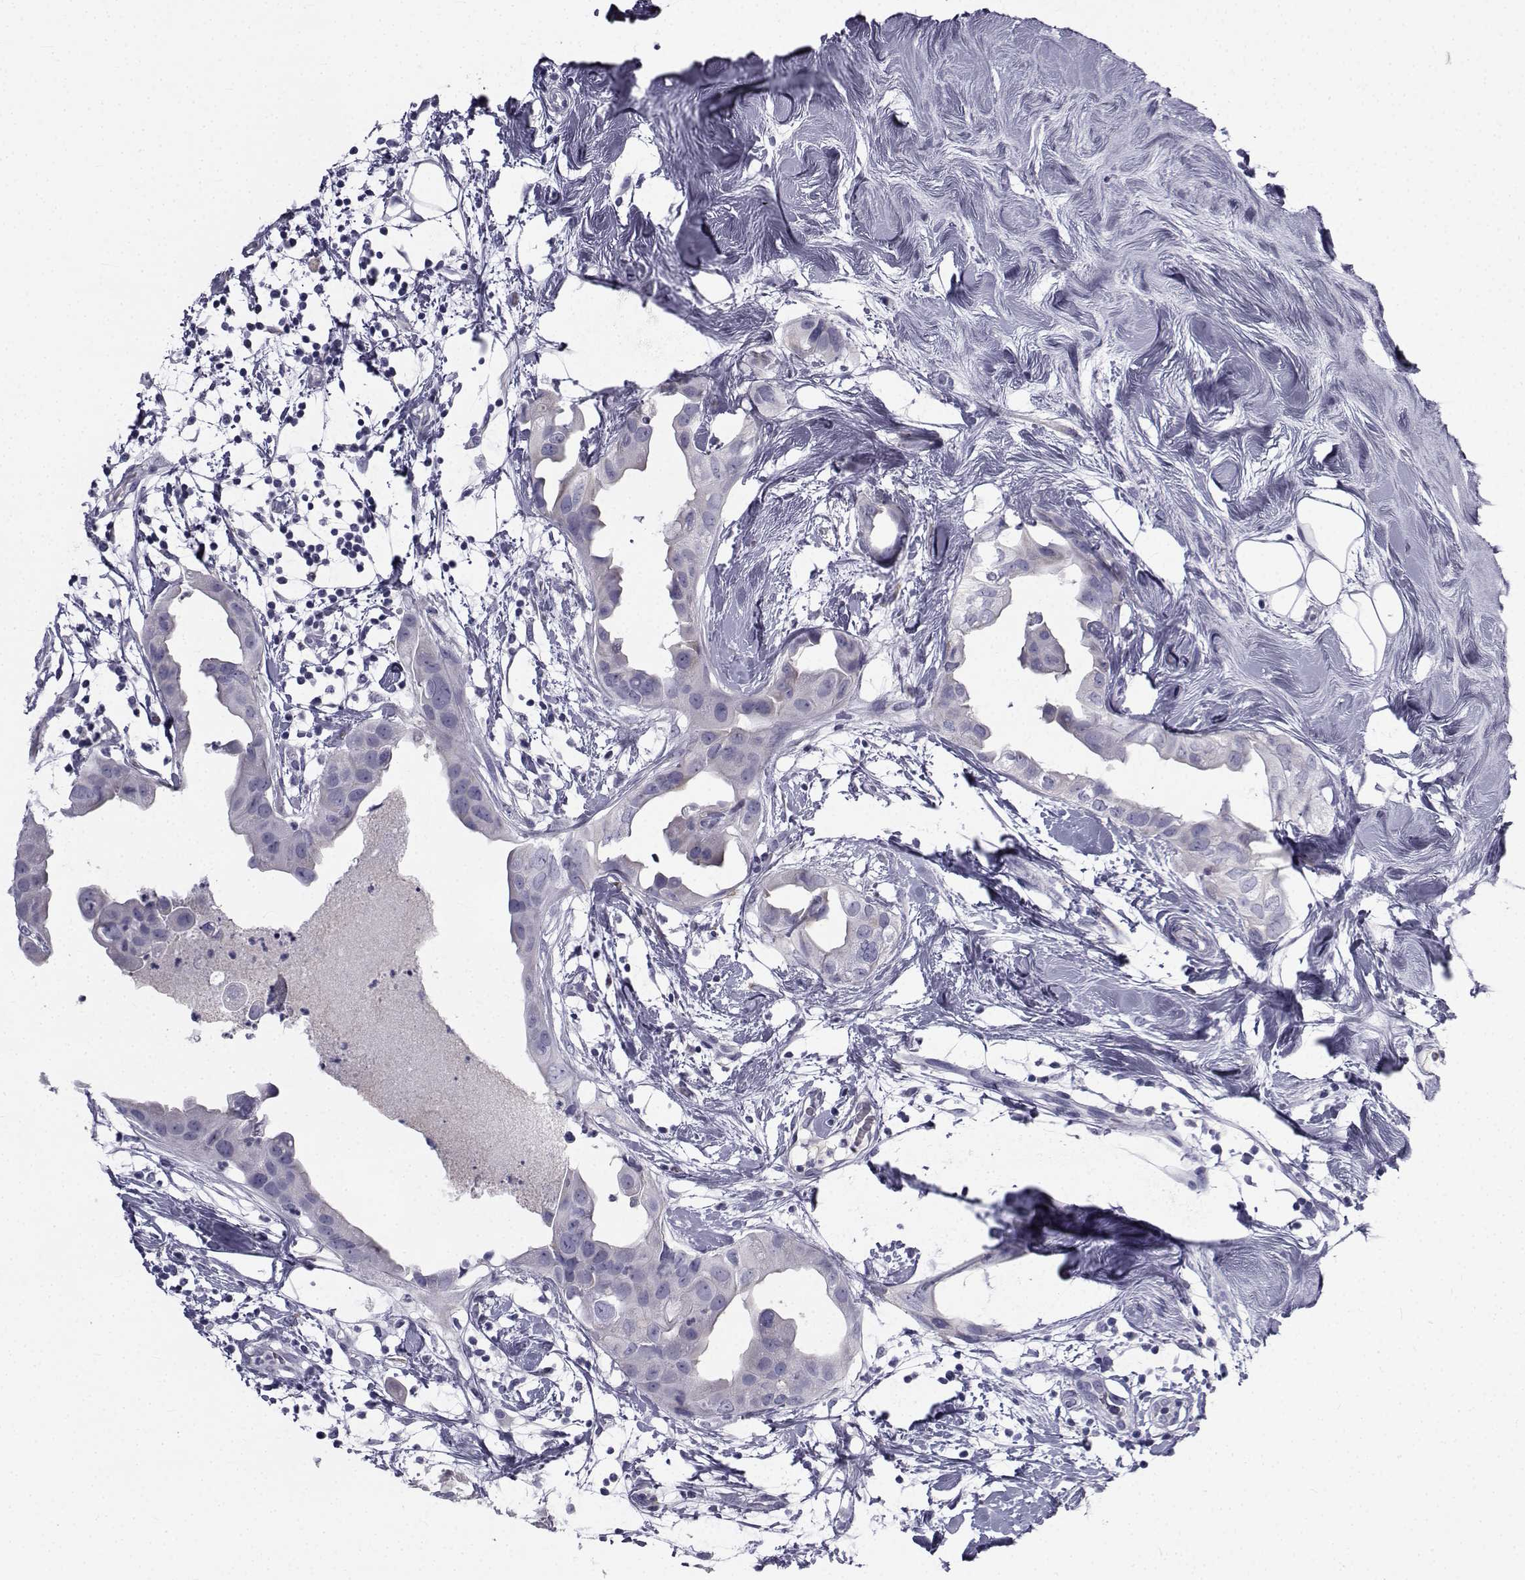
{"staining": {"intensity": "negative", "quantity": "none", "location": "none"}, "tissue": "breast cancer", "cell_type": "Tumor cells", "image_type": "cancer", "snomed": [{"axis": "morphology", "description": "Normal tissue, NOS"}, {"axis": "morphology", "description": "Duct carcinoma"}, {"axis": "topography", "description": "Breast"}], "caption": "This is a micrograph of immunohistochemistry (IHC) staining of breast intraductal carcinoma, which shows no positivity in tumor cells.", "gene": "FDXR", "patient": {"sex": "female", "age": 40}}